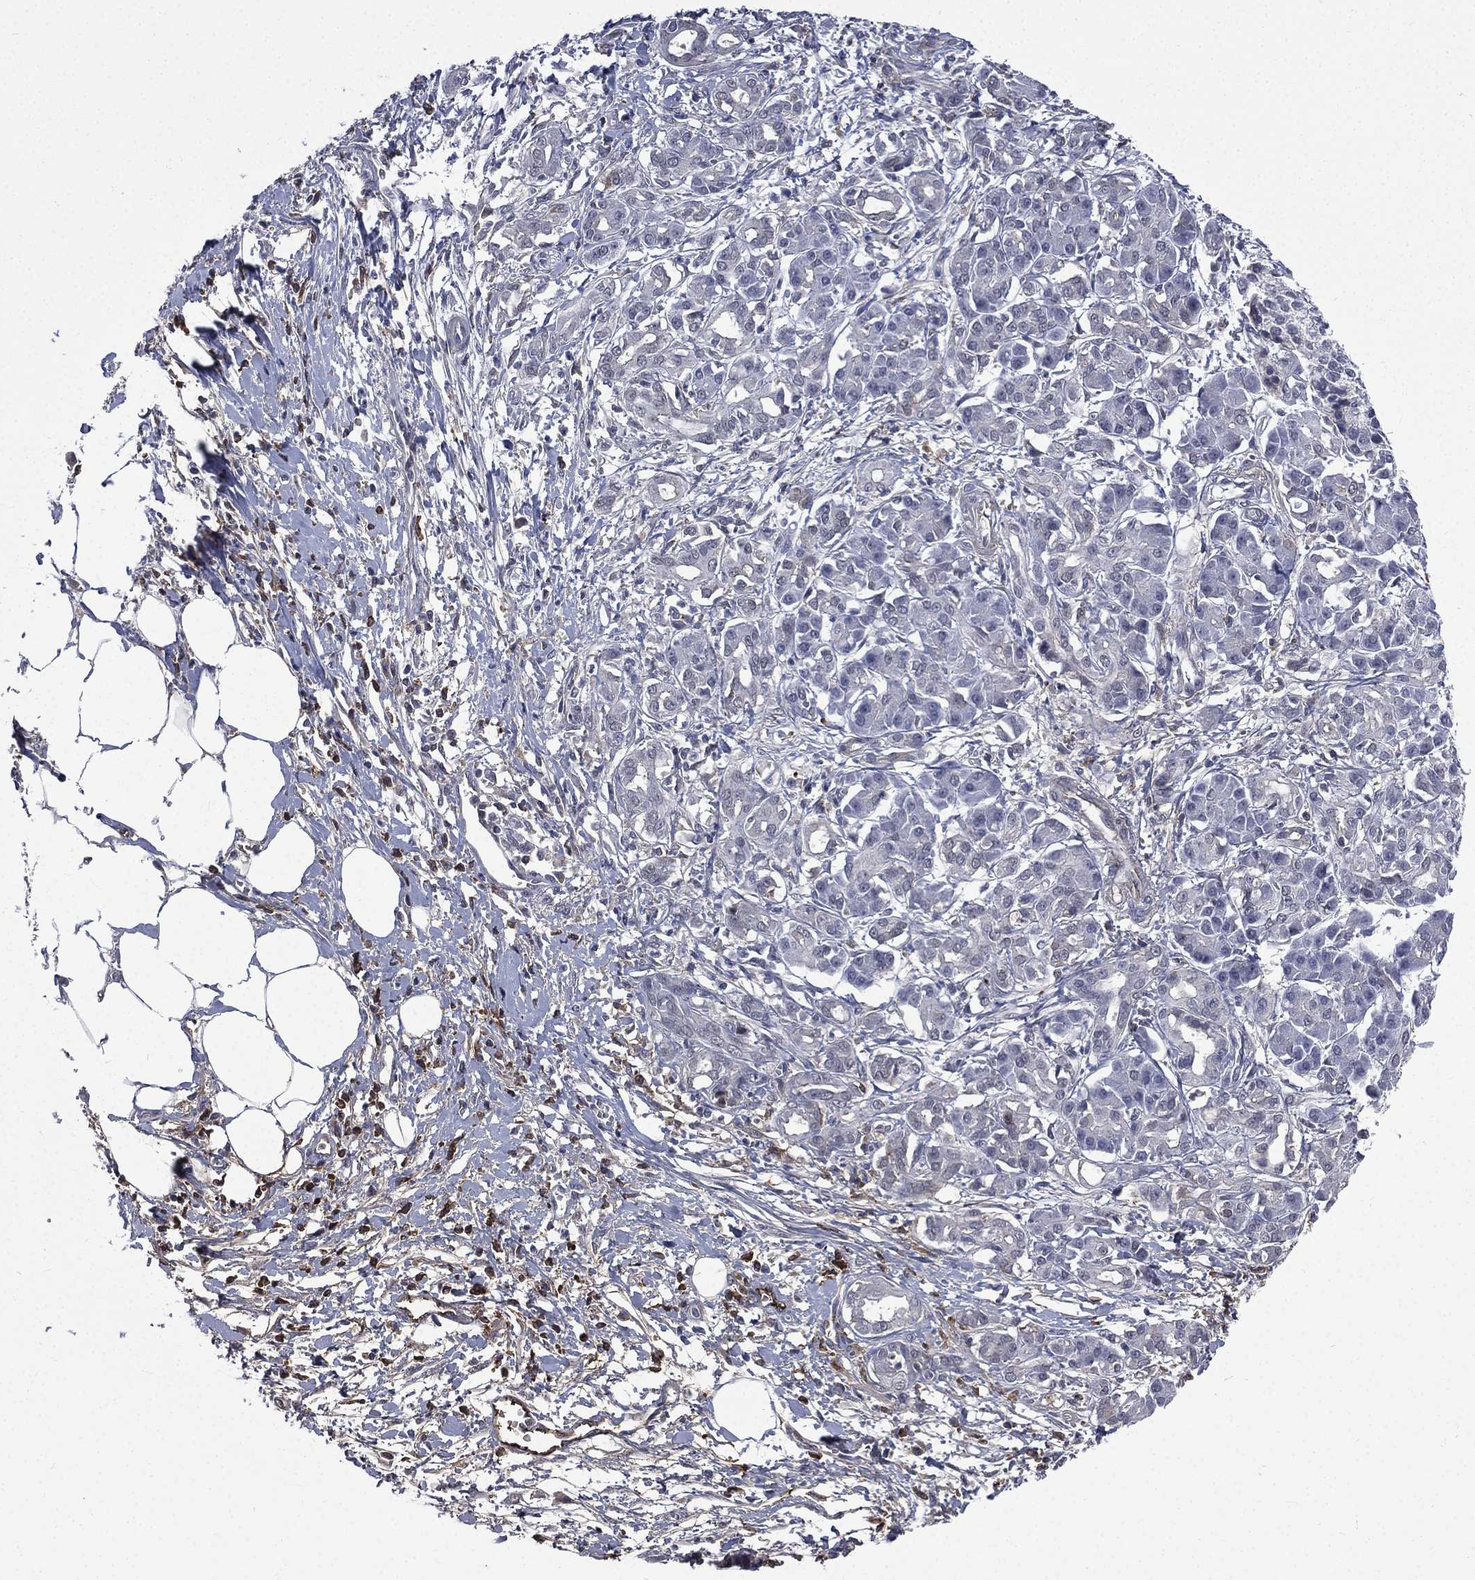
{"staining": {"intensity": "negative", "quantity": "none", "location": "none"}, "tissue": "pancreatic cancer", "cell_type": "Tumor cells", "image_type": "cancer", "snomed": [{"axis": "morphology", "description": "Adenocarcinoma, NOS"}, {"axis": "topography", "description": "Pancreas"}], "caption": "Tumor cells show no significant protein staining in pancreatic cancer (adenocarcinoma).", "gene": "FGG", "patient": {"sex": "male", "age": 72}}